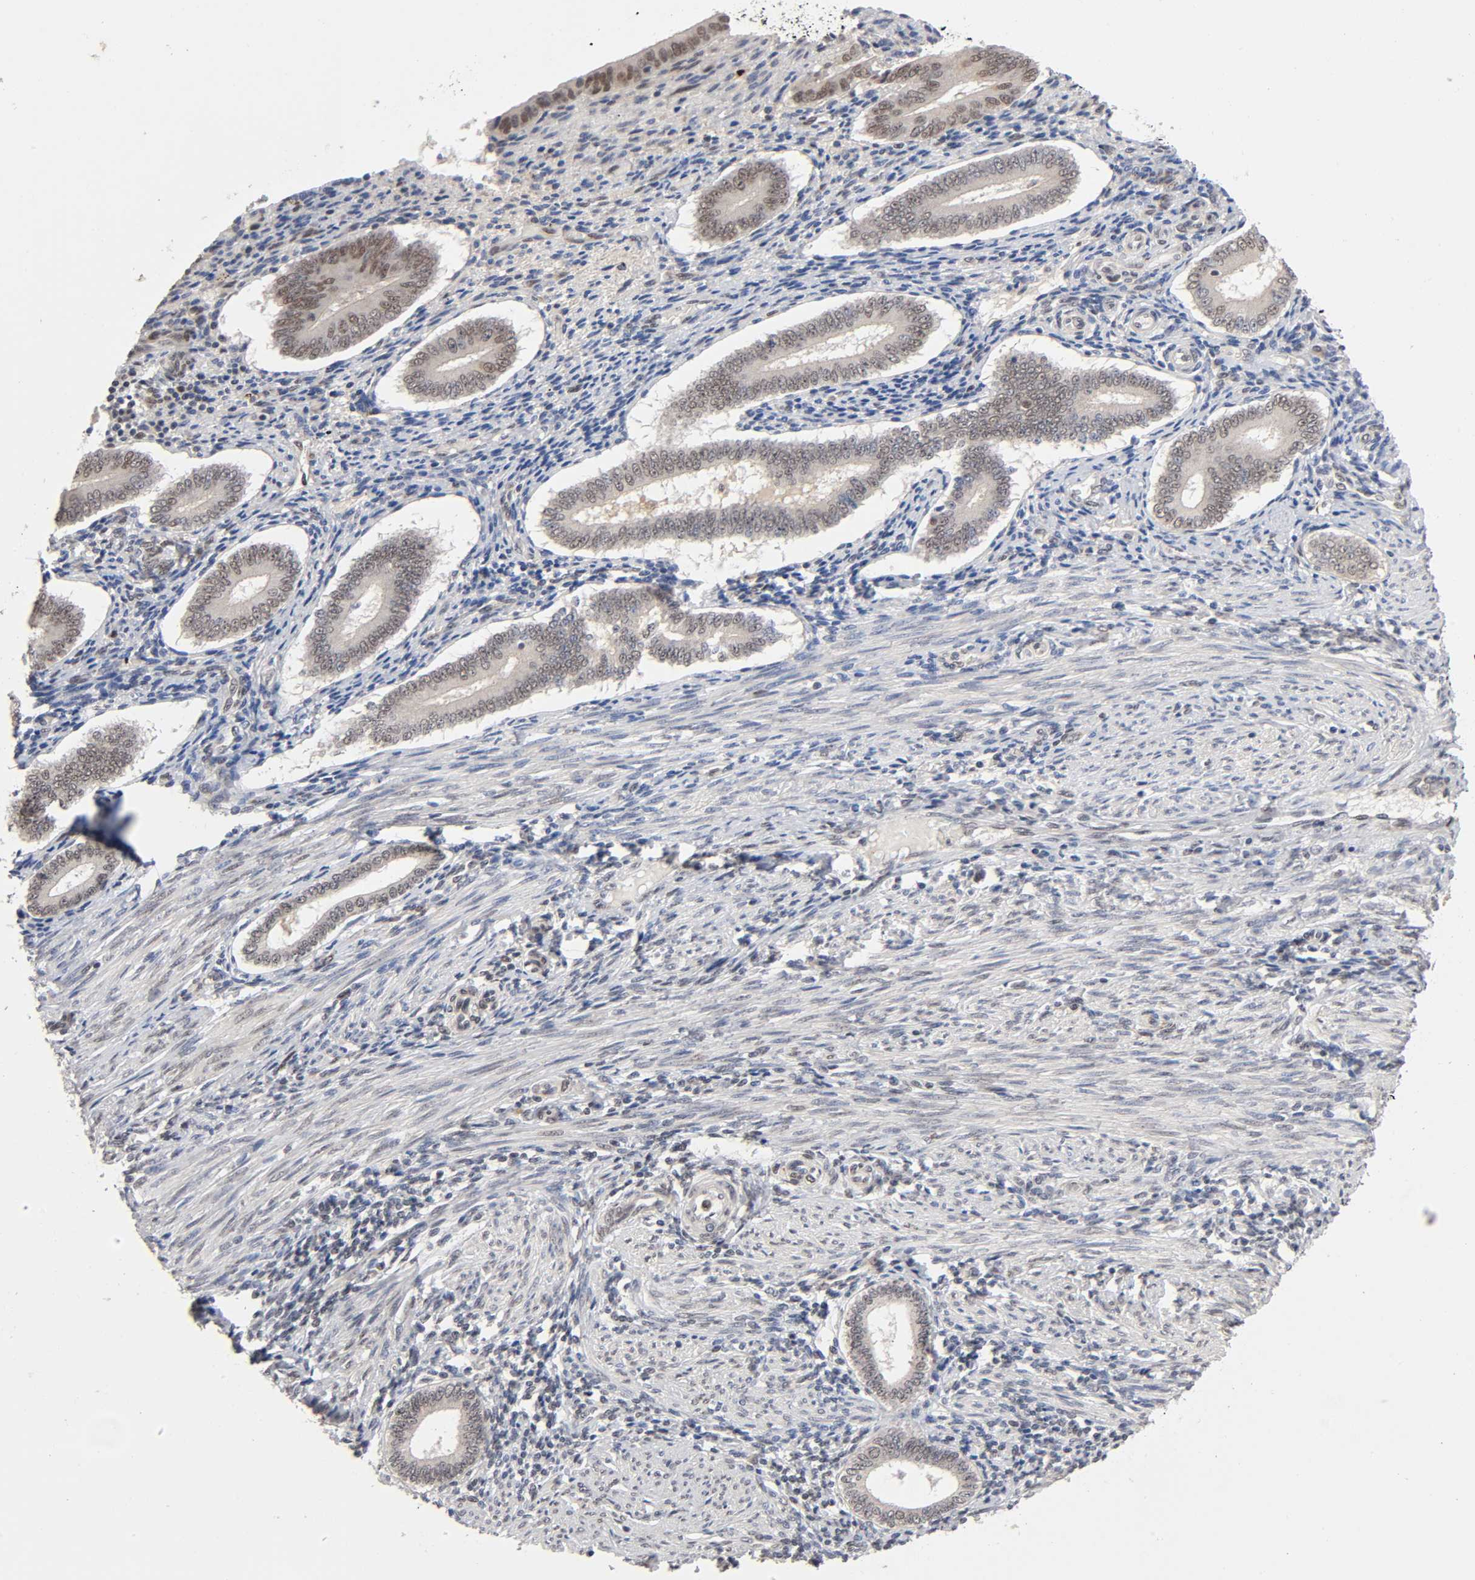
{"staining": {"intensity": "moderate", "quantity": "<25%", "location": "nuclear"}, "tissue": "endometrium", "cell_type": "Cells in endometrial stroma", "image_type": "normal", "snomed": [{"axis": "morphology", "description": "Normal tissue, NOS"}, {"axis": "topography", "description": "Endometrium"}], "caption": "Immunohistochemistry (IHC) of normal human endometrium displays low levels of moderate nuclear positivity in approximately <25% of cells in endometrial stroma.", "gene": "EP300", "patient": {"sex": "female", "age": 42}}